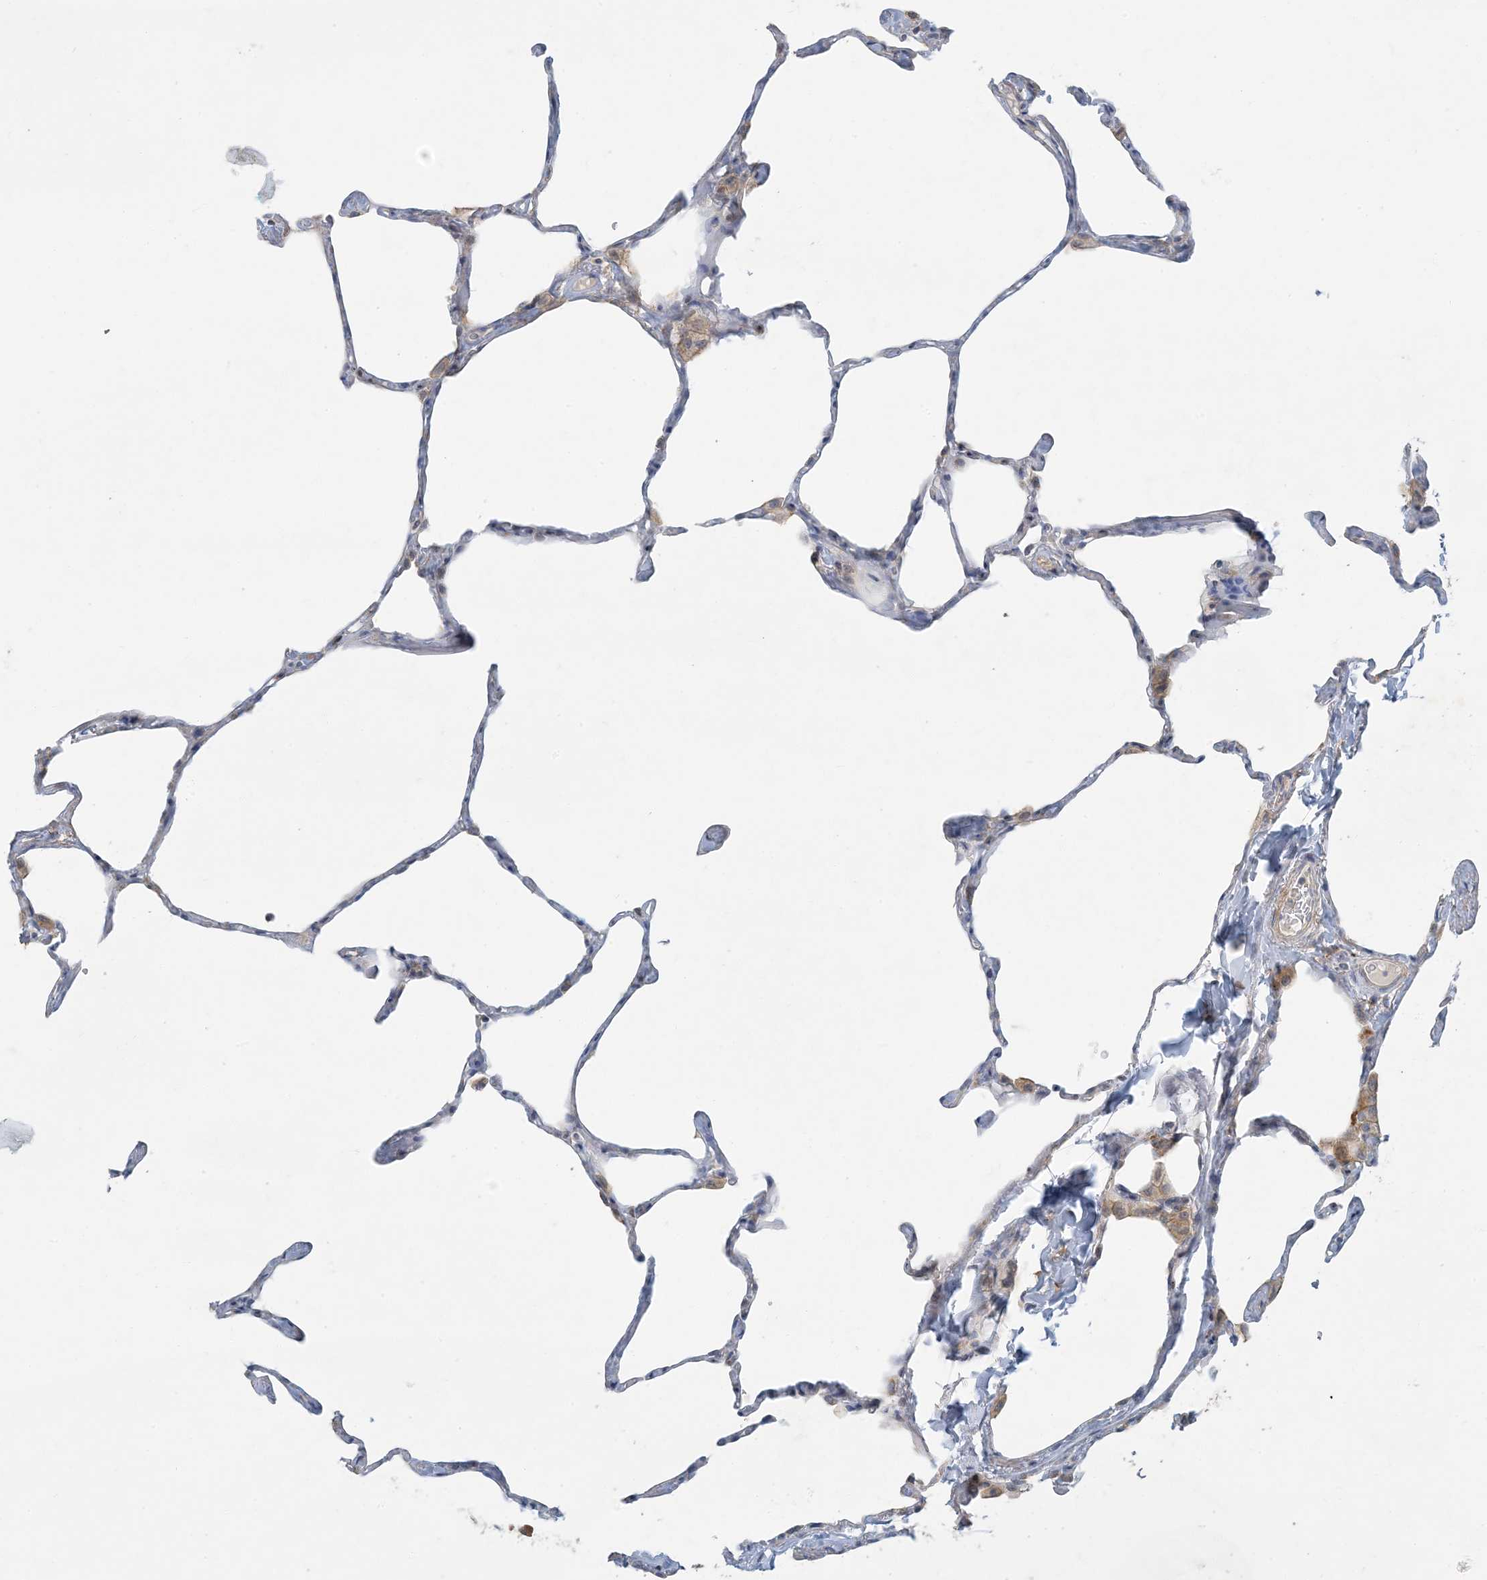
{"staining": {"intensity": "strong", "quantity": "<25%", "location": "cytoplasmic/membranous"}, "tissue": "lung", "cell_type": "Alveolar cells", "image_type": "normal", "snomed": [{"axis": "morphology", "description": "Normal tissue, NOS"}, {"axis": "topography", "description": "Lung"}], "caption": "An image of lung stained for a protein shows strong cytoplasmic/membranous brown staining in alveolar cells.", "gene": "LTN1", "patient": {"sex": "male", "age": 65}}